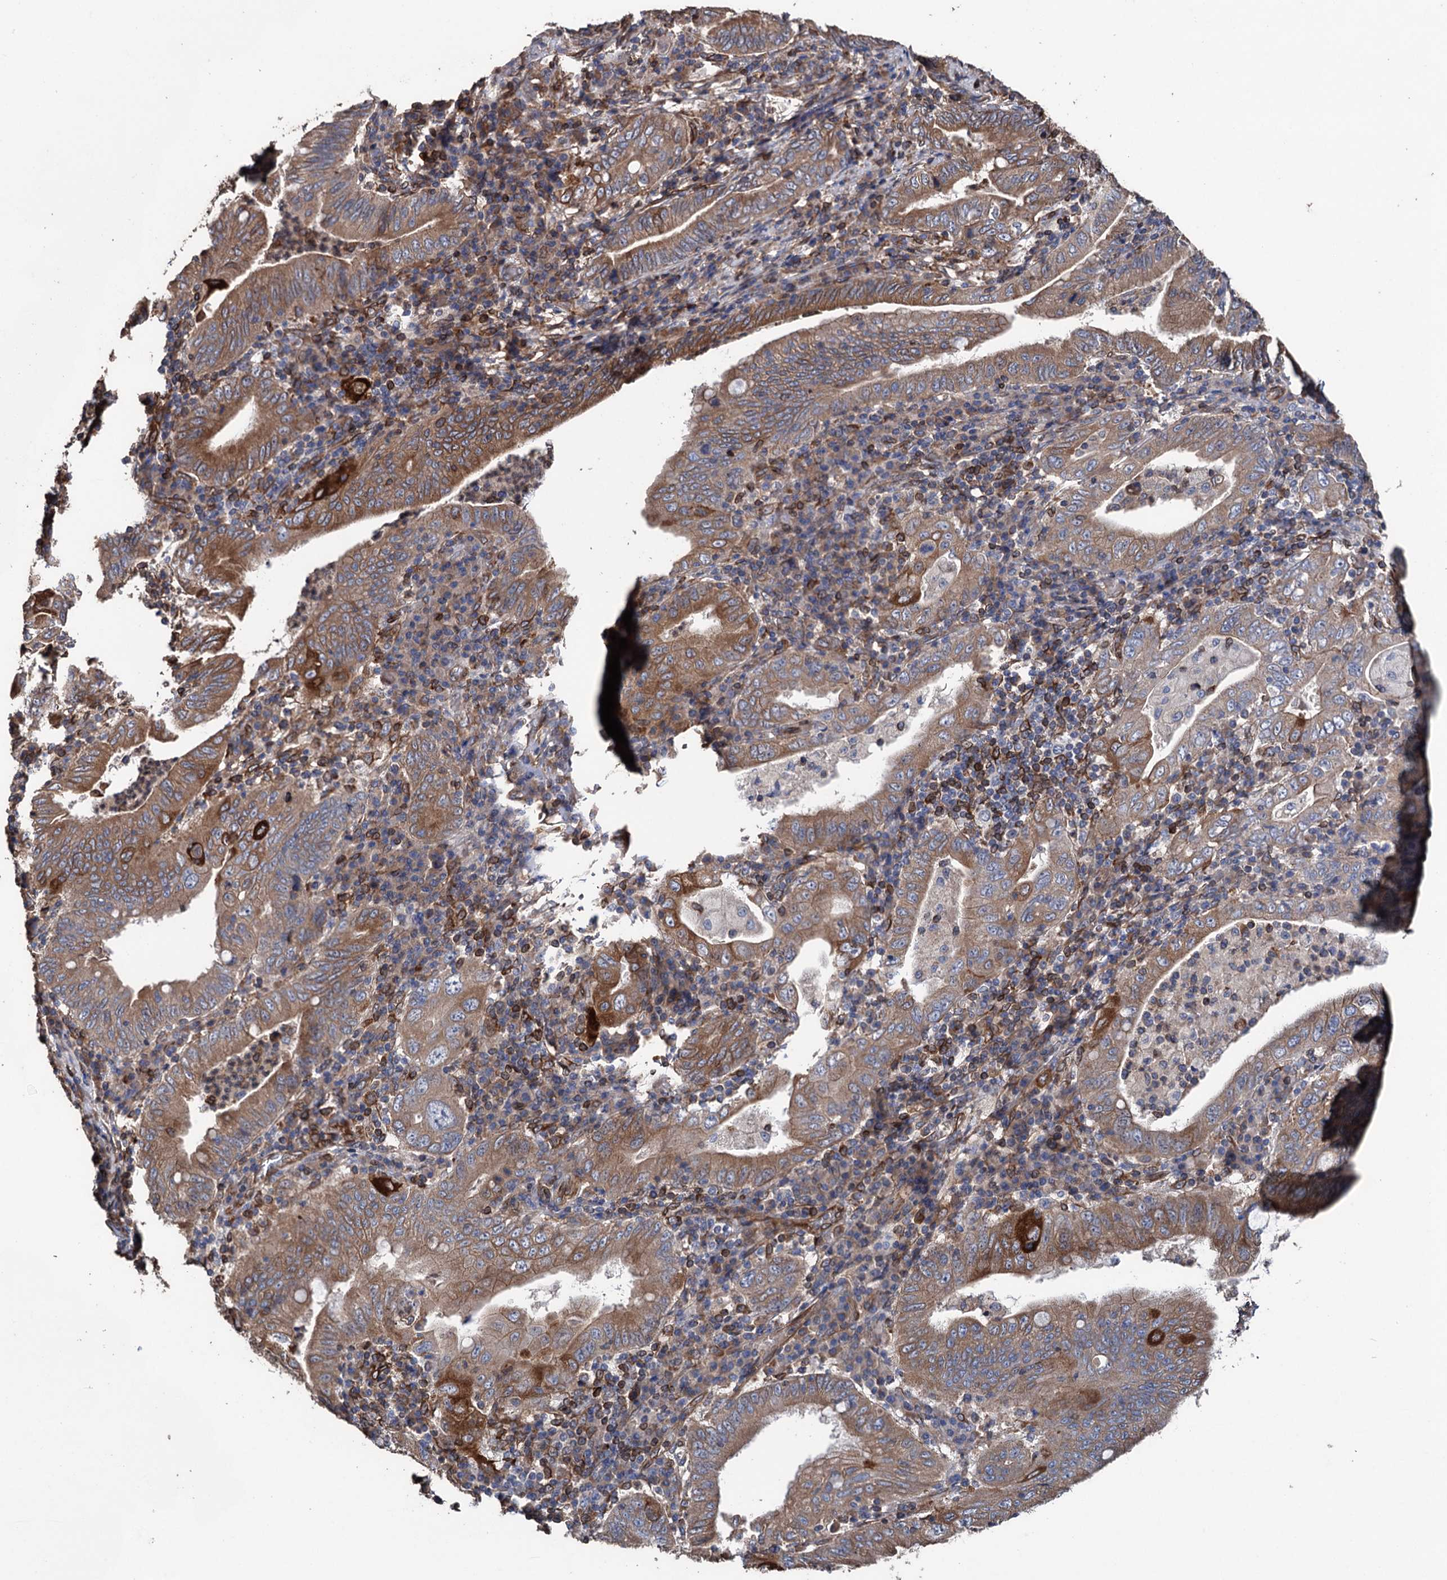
{"staining": {"intensity": "moderate", "quantity": ">75%", "location": "cytoplasmic/membranous"}, "tissue": "stomach cancer", "cell_type": "Tumor cells", "image_type": "cancer", "snomed": [{"axis": "morphology", "description": "Normal tissue, NOS"}, {"axis": "morphology", "description": "Adenocarcinoma, NOS"}, {"axis": "topography", "description": "Esophagus"}, {"axis": "topography", "description": "Stomach, upper"}, {"axis": "topography", "description": "Peripheral nerve tissue"}], "caption": "Immunohistochemistry (IHC) photomicrograph of neoplastic tissue: stomach adenocarcinoma stained using IHC demonstrates medium levels of moderate protein expression localized specifically in the cytoplasmic/membranous of tumor cells, appearing as a cytoplasmic/membranous brown color.", "gene": "STING1", "patient": {"sex": "male", "age": 62}}